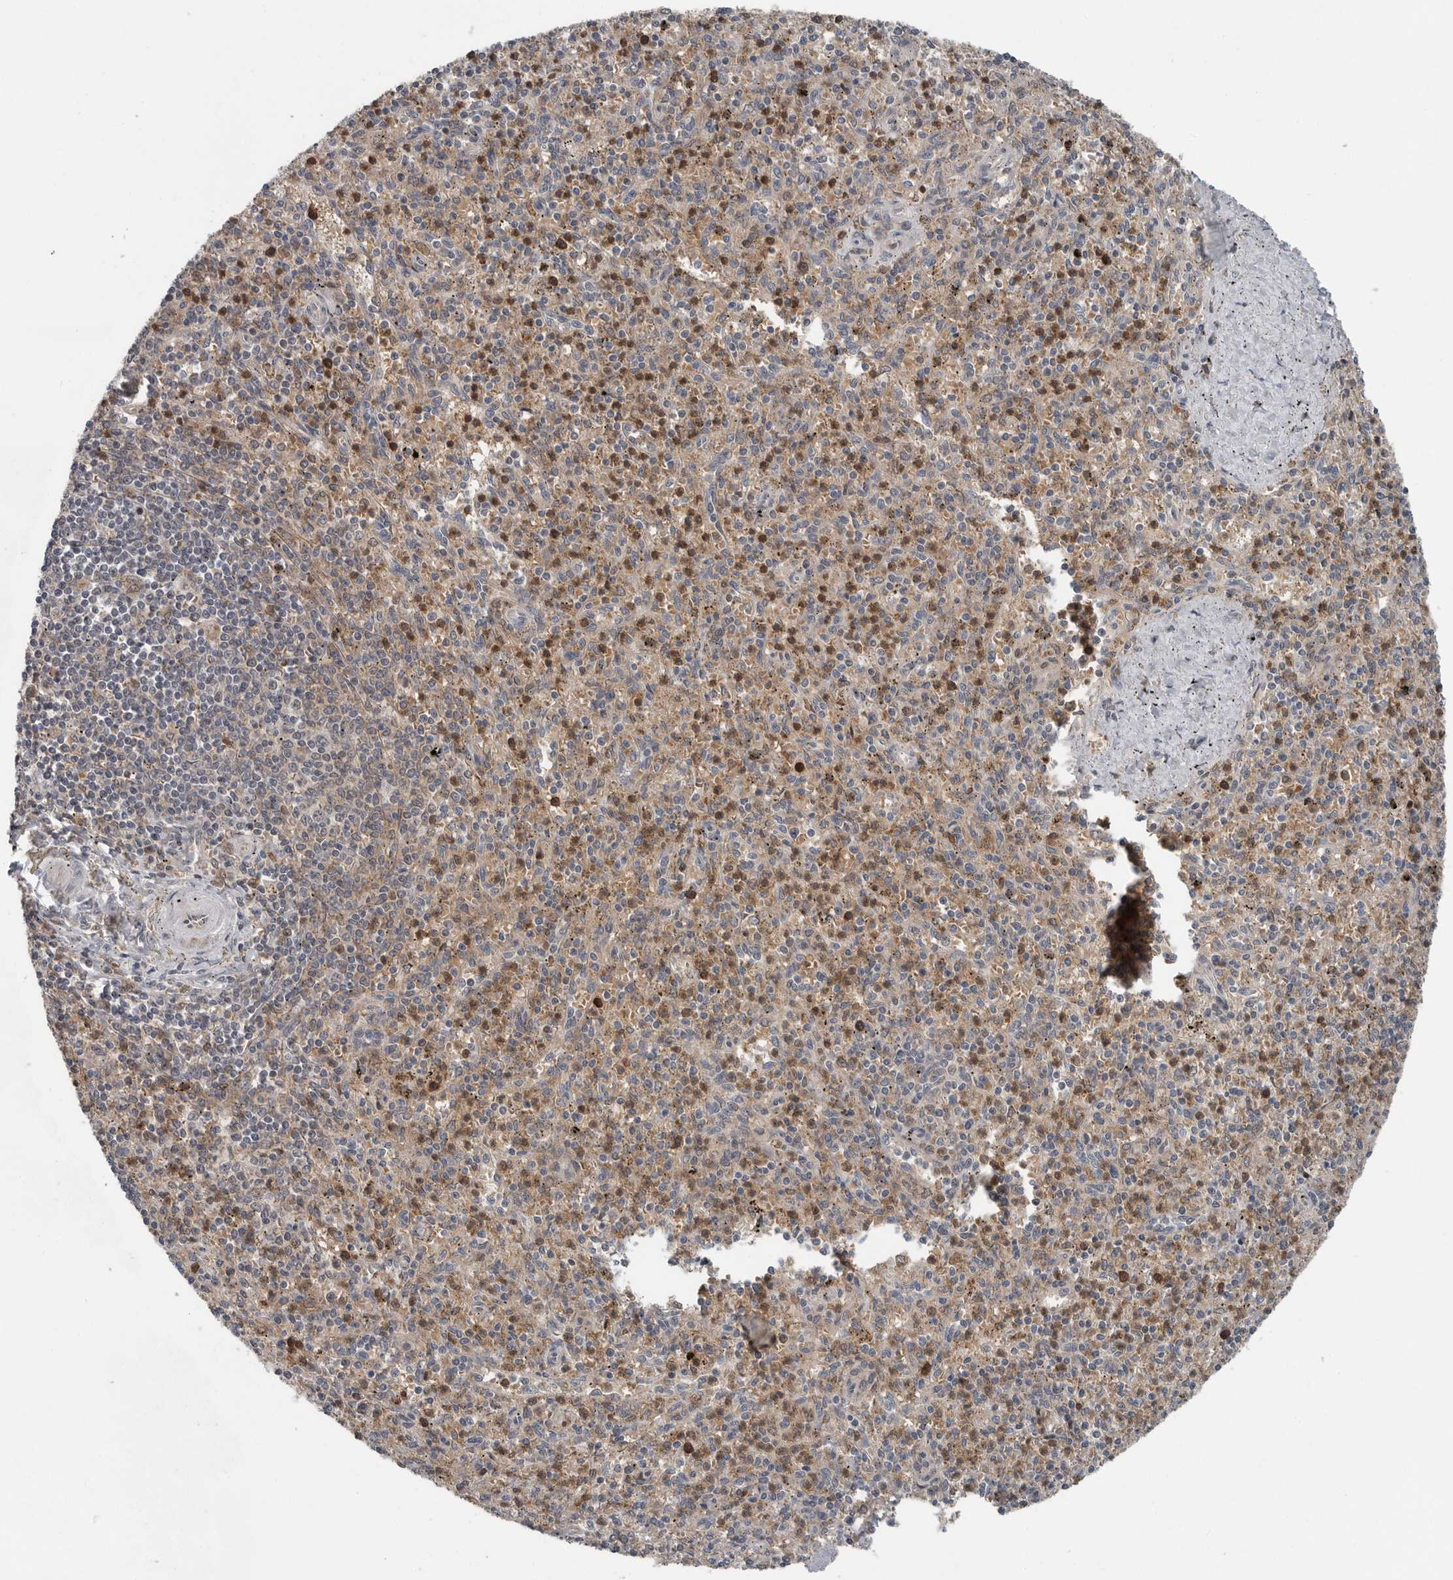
{"staining": {"intensity": "moderate", "quantity": "25%-75%", "location": "cytoplasmic/membranous"}, "tissue": "spleen", "cell_type": "Cells in red pulp", "image_type": "normal", "snomed": [{"axis": "morphology", "description": "Normal tissue, NOS"}, {"axis": "topography", "description": "Spleen"}], "caption": "The photomicrograph reveals immunohistochemical staining of unremarkable spleen. There is moderate cytoplasmic/membranous staining is seen in approximately 25%-75% of cells in red pulp.", "gene": "SCP2", "patient": {"sex": "male", "age": 72}}